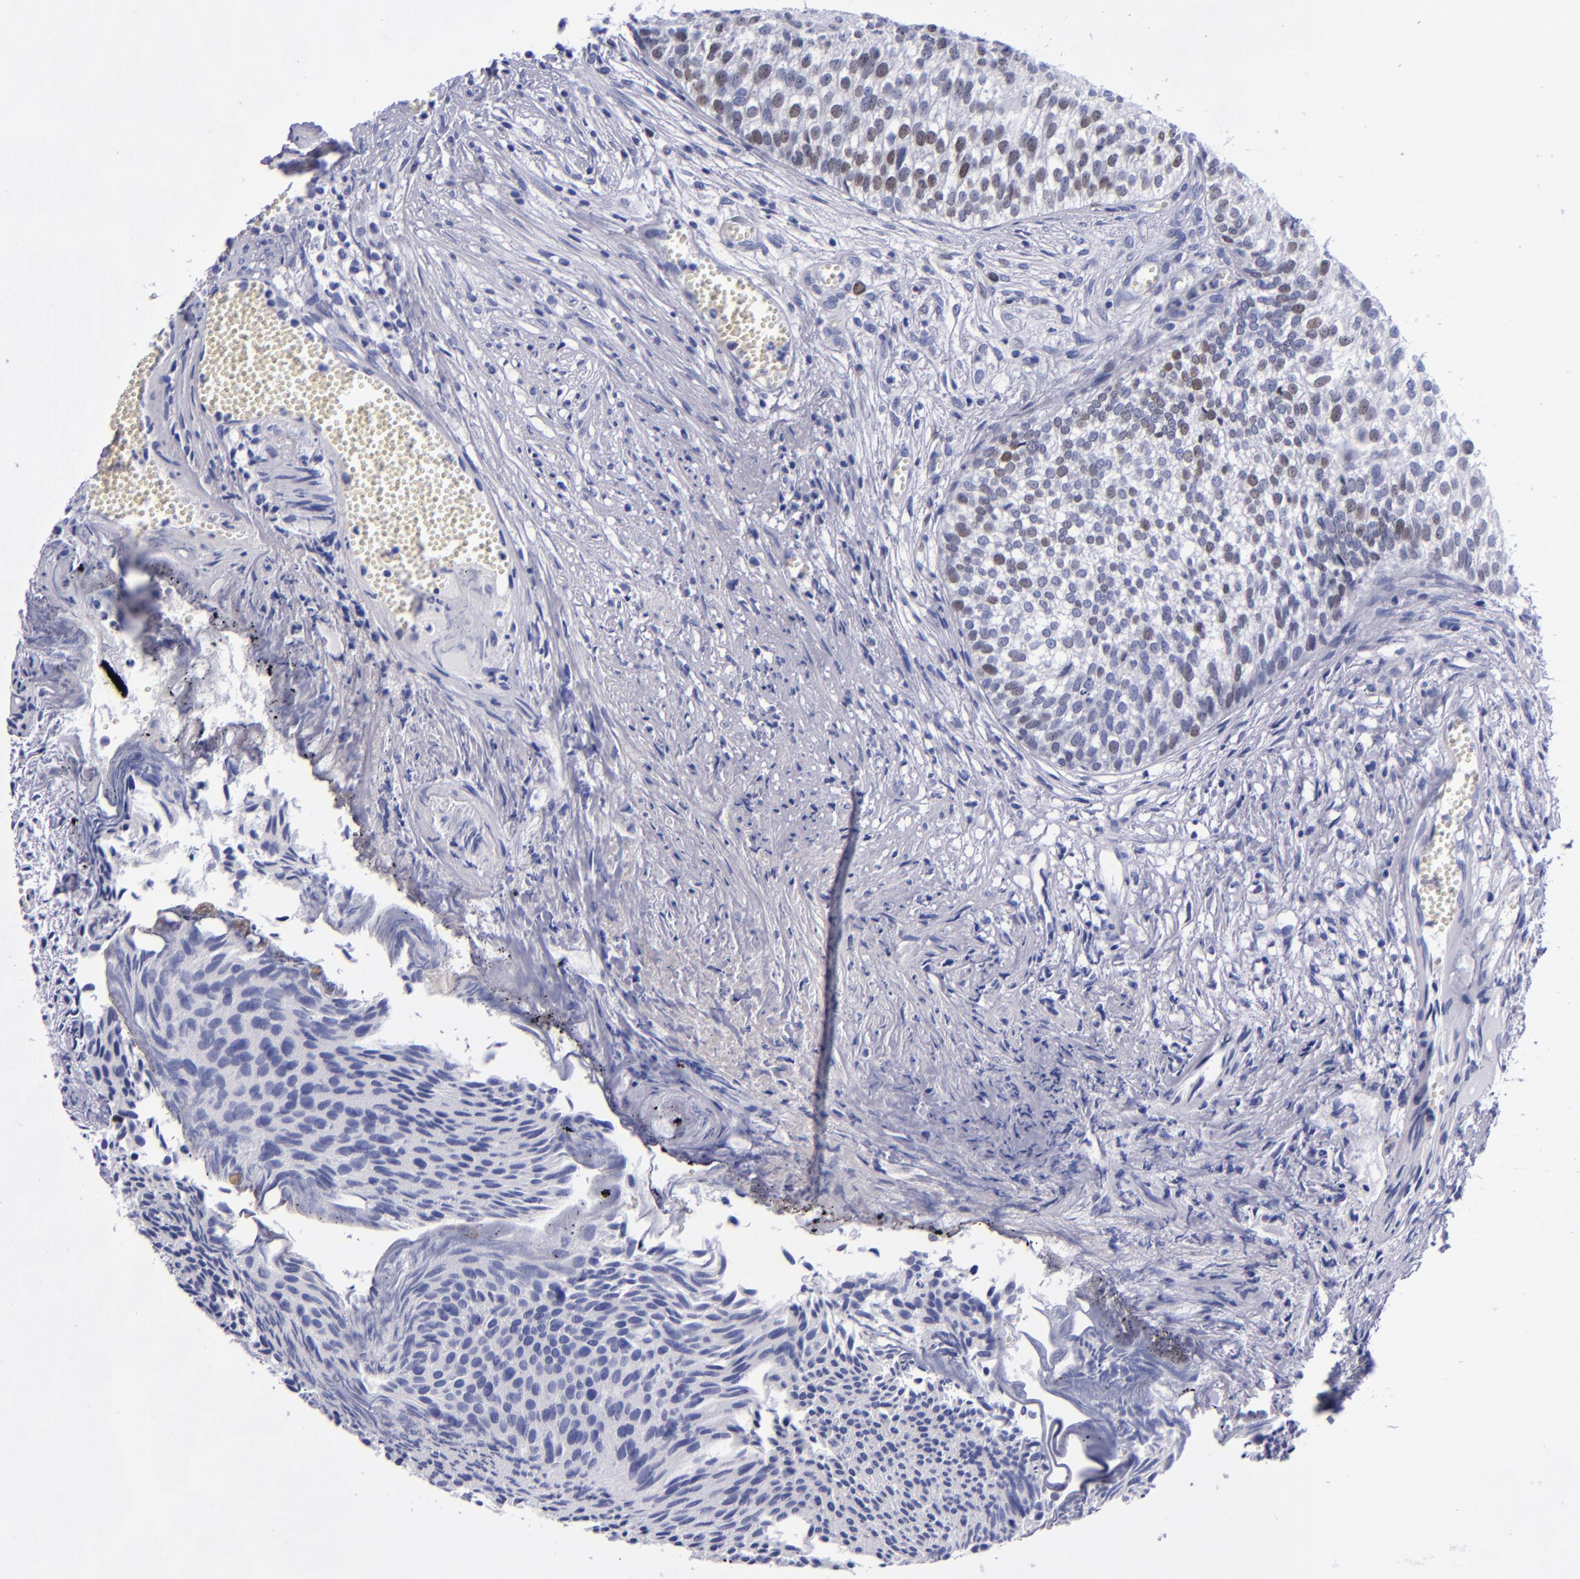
{"staining": {"intensity": "negative", "quantity": "none", "location": "none"}, "tissue": "urothelial cancer", "cell_type": "Tumor cells", "image_type": "cancer", "snomed": [{"axis": "morphology", "description": "Urothelial carcinoma, Low grade"}, {"axis": "topography", "description": "Urinary bladder"}], "caption": "Urothelial carcinoma (low-grade) stained for a protein using IHC reveals no expression tumor cells.", "gene": "MCM7", "patient": {"sex": "male", "age": 84}}